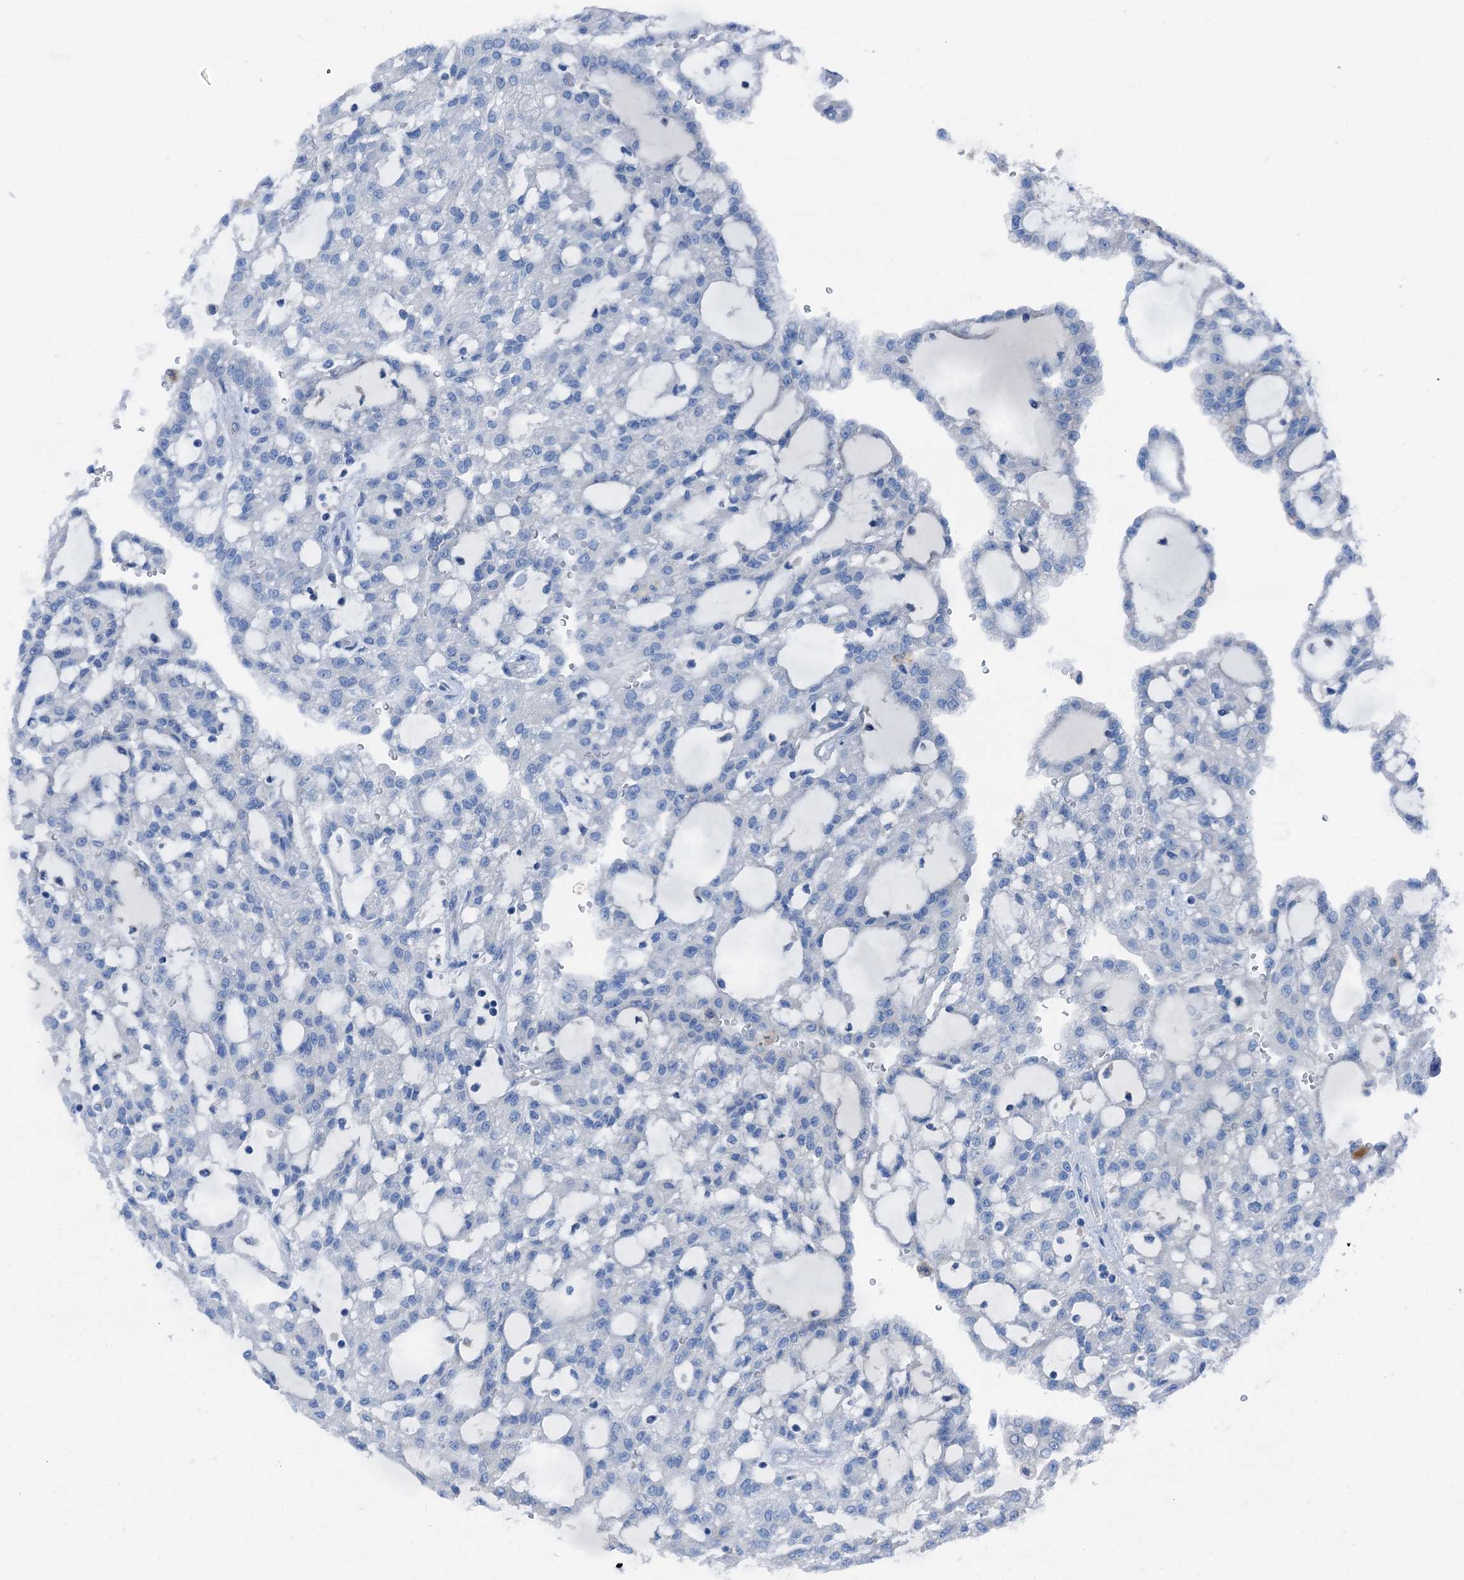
{"staining": {"intensity": "negative", "quantity": "none", "location": "none"}, "tissue": "renal cancer", "cell_type": "Tumor cells", "image_type": "cancer", "snomed": [{"axis": "morphology", "description": "Adenocarcinoma, NOS"}, {"axis": "topography", "description": "Kidney"}], "caption": "The histopathology image demonstrates no staining of tumor cells in renal cancer (adenocarcinoma).", "gene": "C1QTNF4", "patient": {"sex": "male", "age": 63}}